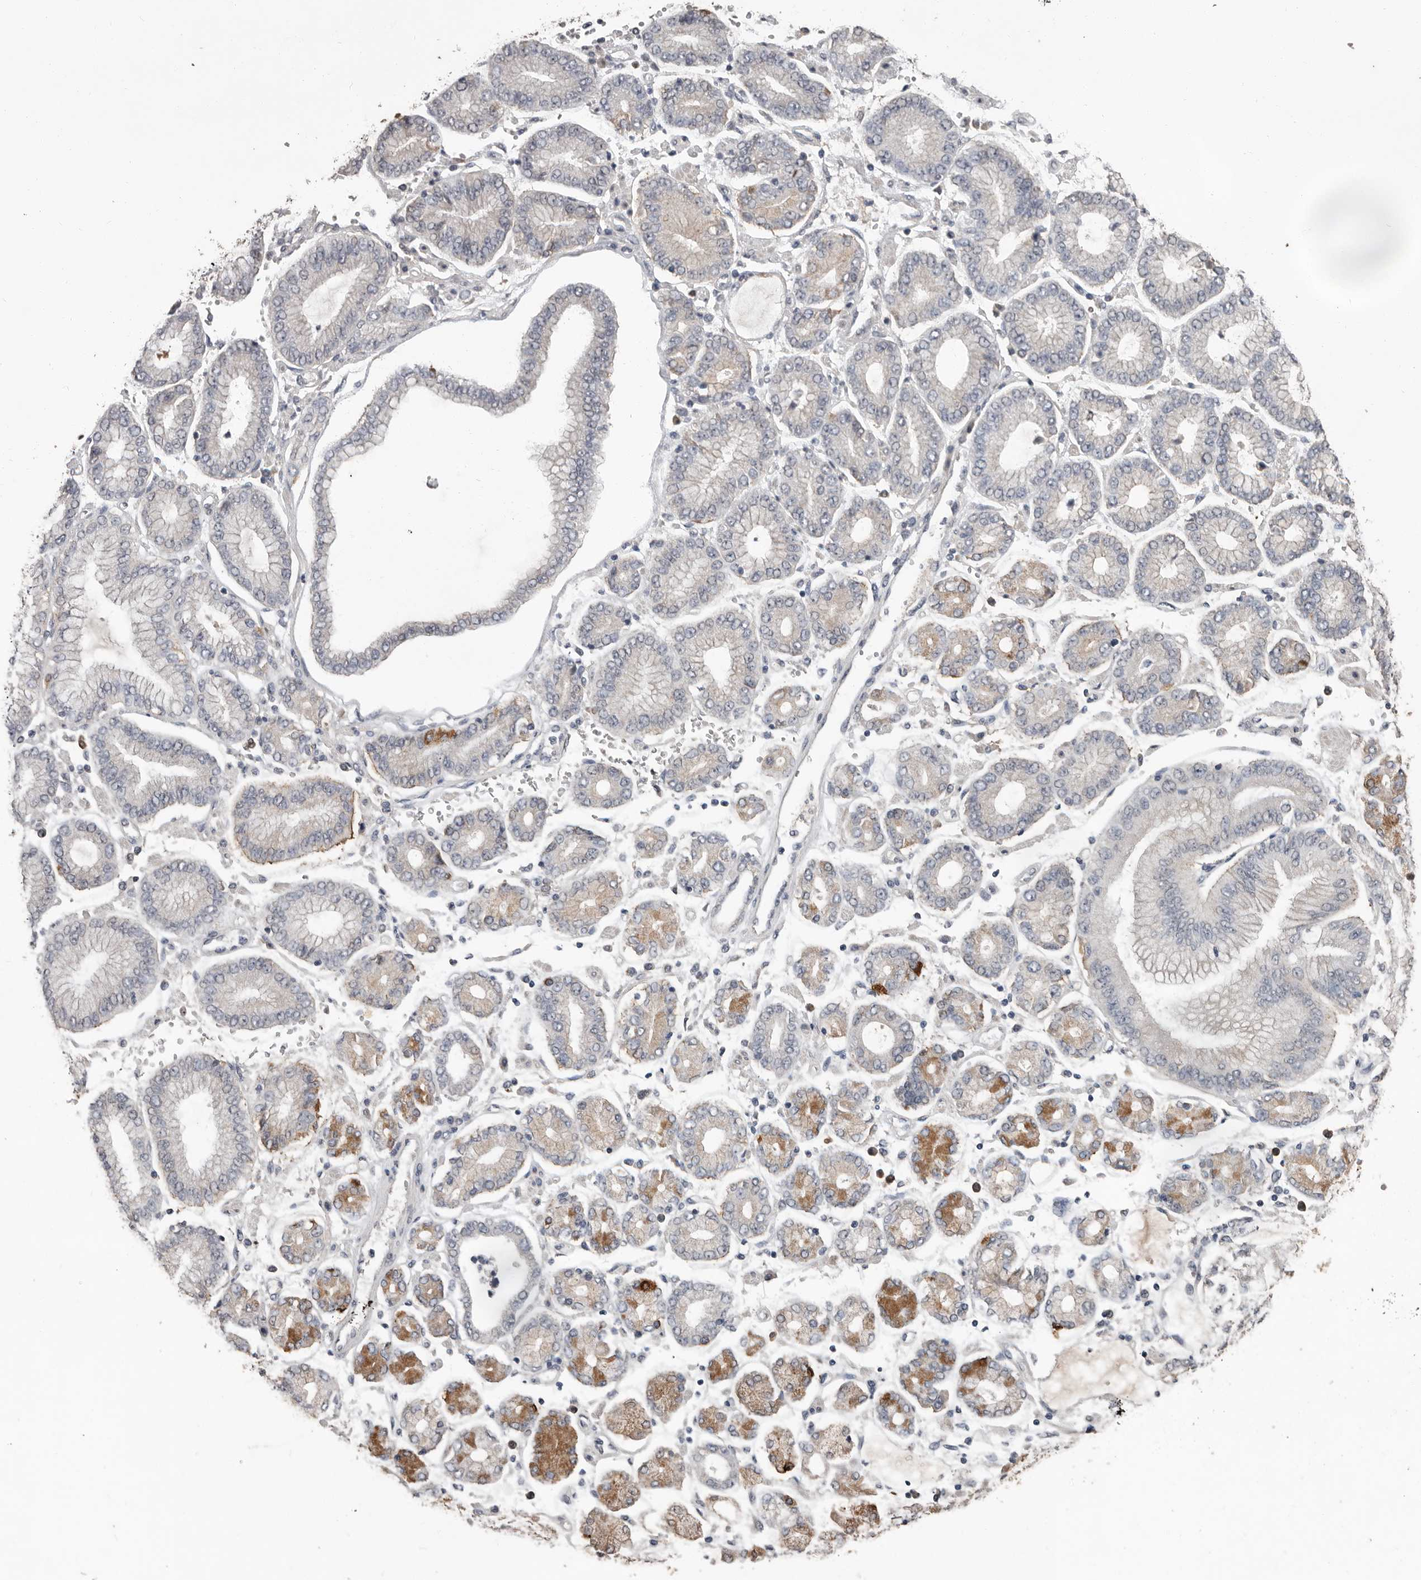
{"staining": {"intensity": "negative", "quantity": "none", "location": "none"}, "tissue": "stomach cancer", "cell_type": "Tumor cells", "image_type": "cancer", "snomed": [{"axis": "morphology", "description": "Adenocarcinoma, NOS"}, {"axis": "topography", "description": "Stomach"}], "caption": "A photomicrograph of stomach adenocarcinoma stained for a protein demonstrates no brown staining in tumor cells. Brightfield microscopy of immunohistochemistry stained with DAB (3,3'-diaminobenzidine) (brown) and hematoxylin (blue), captured at high magnification.", "gene": "MTF1", "patient": {"sex": "male", "age": 76}}